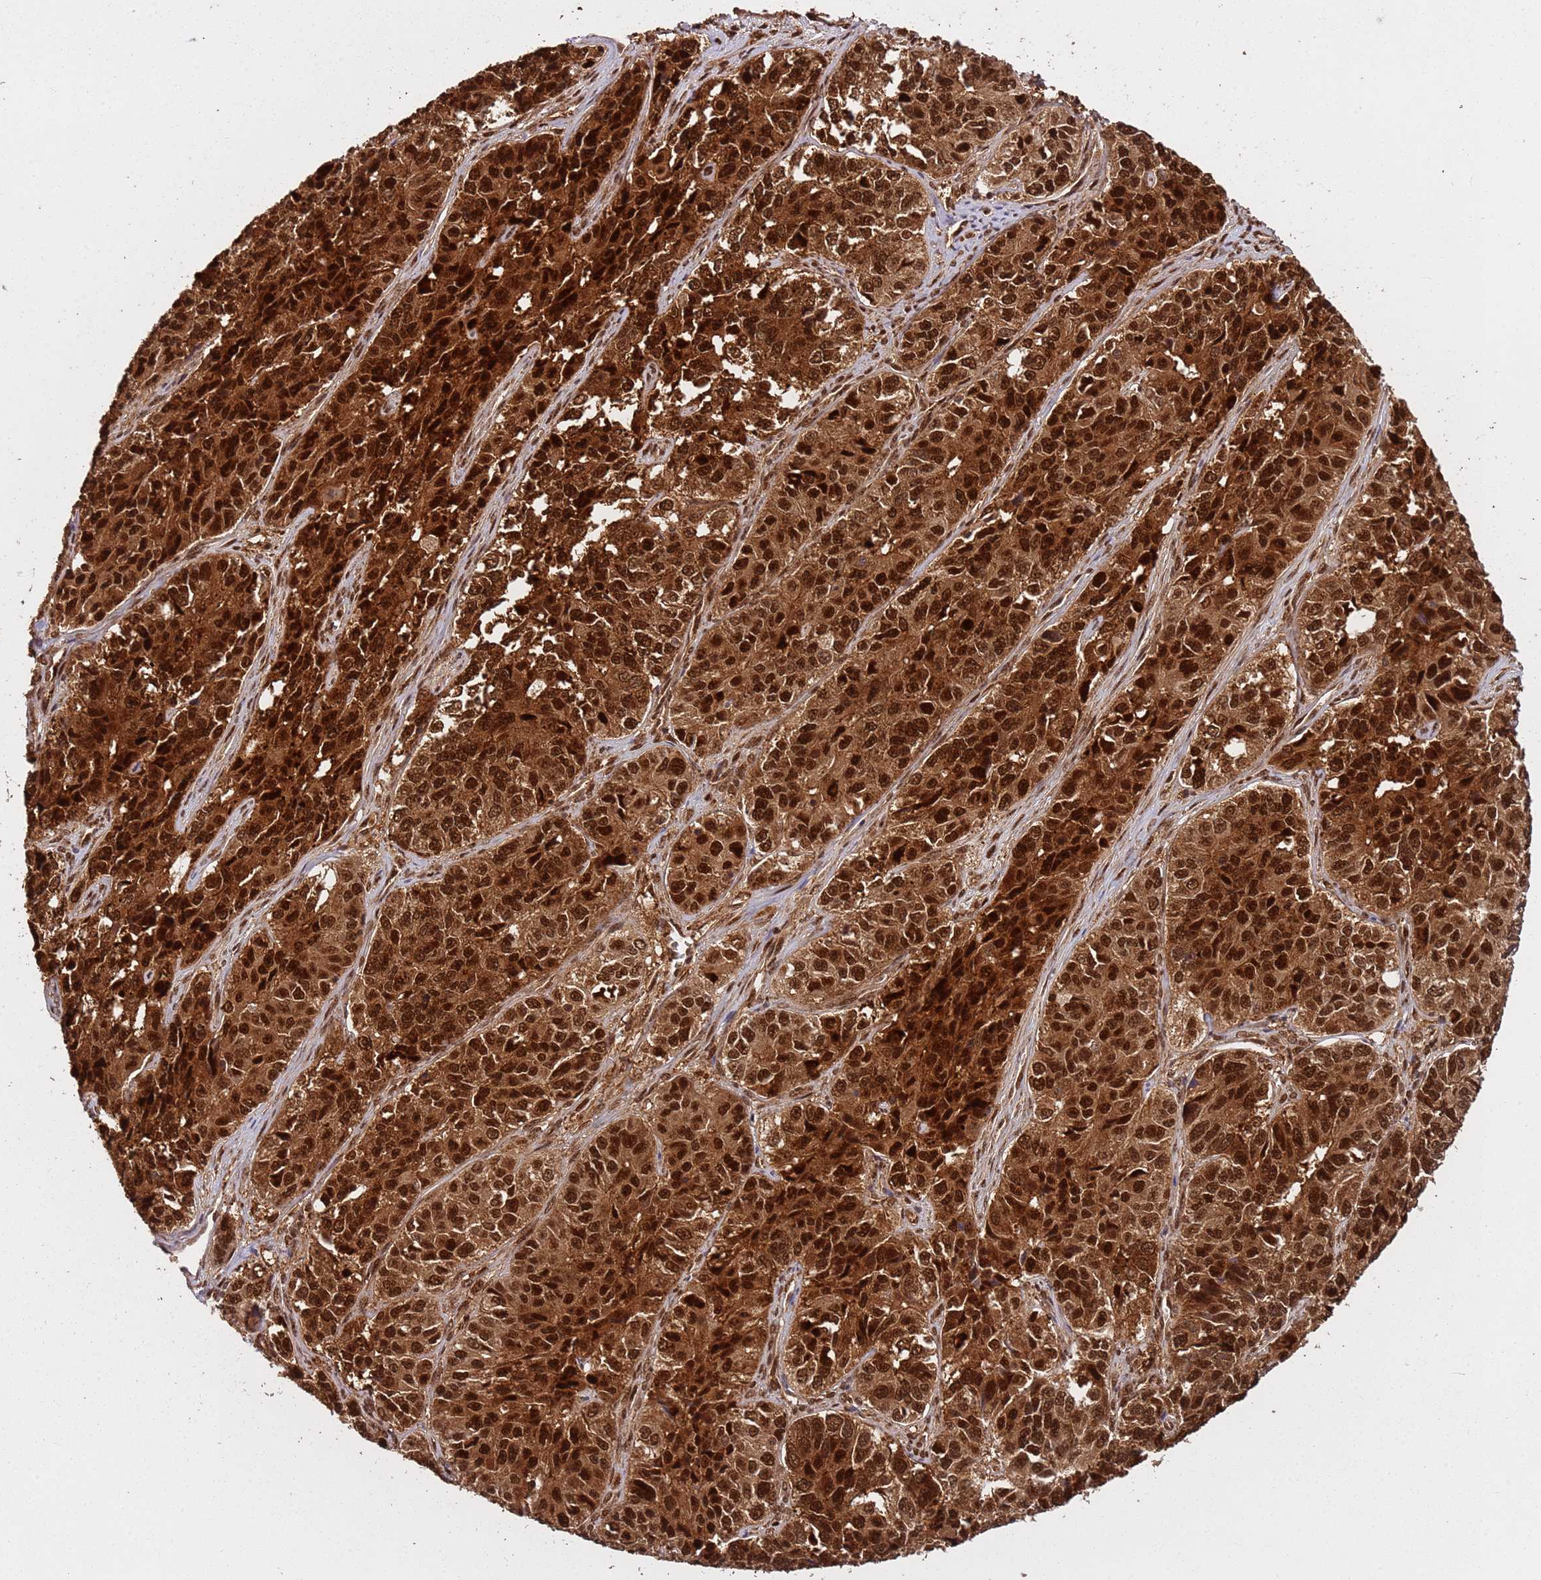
{"staining": {"intensity": "strong", "quantity": ">75%", "location": "cytoplasmic/membranous,nuclear"}, "tissue": "ovarian cancer", "cell_type": "Tumor cells", "image_type": "cancer", "snomed": [{"axis": "morphology", "description": "Carcinoma, endometroid"}, {"axis": "topography", "description": "Ovary"}], "caption": "Immunohistochemistry (IHC) (DAB) staining of ovarian cancer exhibits strong cytoplasmic/membranous and nuclear protein expression in approximately >75% of tumor cells.", "gene": "PGLS", "patient": {"sex": "female", "age": 51}}